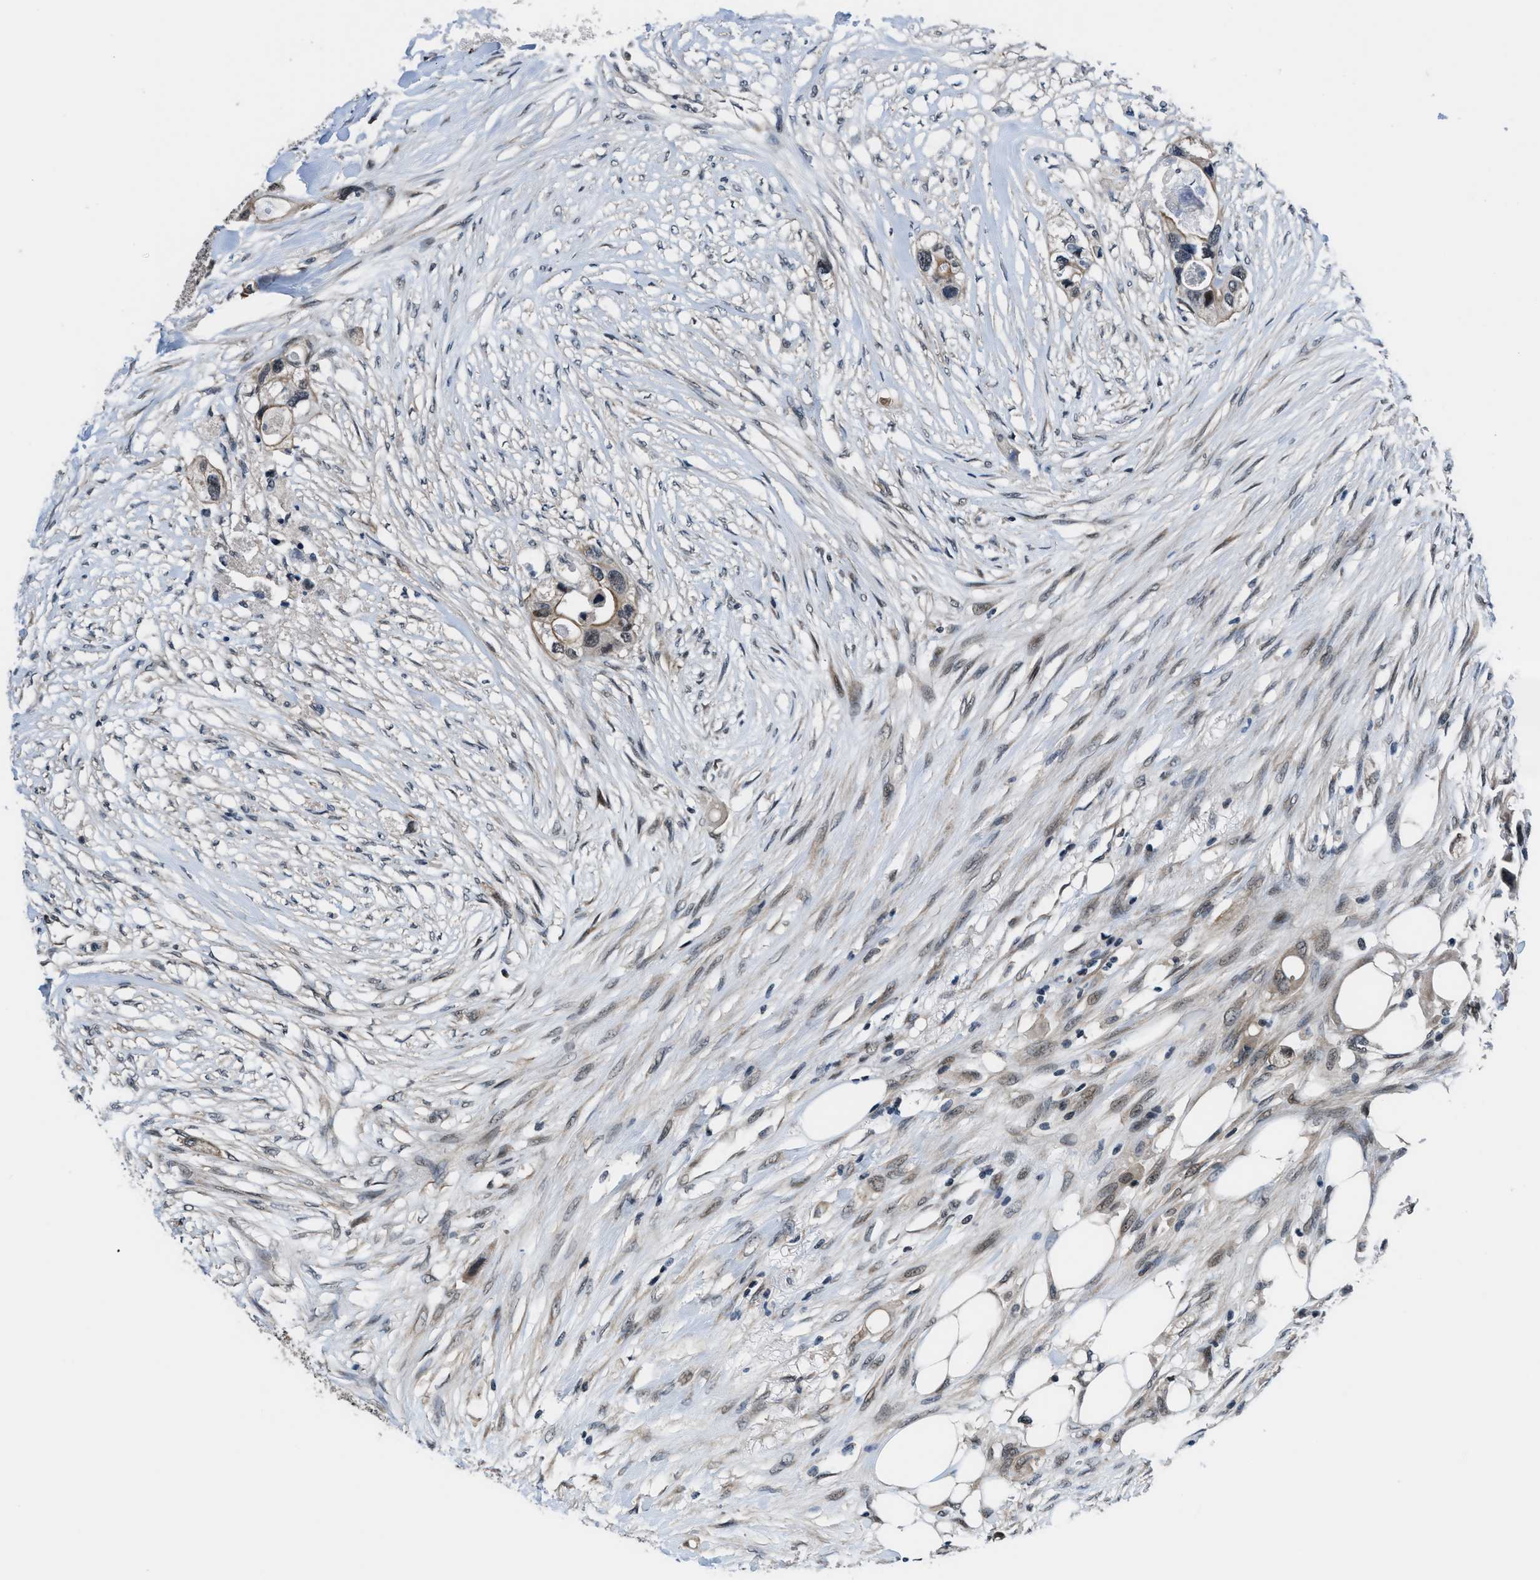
{"staining": {"intensity": "moderate", "quantity": "25%-75%", "location": "cytoplasmic/membranous"}, "tissue": "colorectal cancer", "cell_type": "Tumor cells", "image_type": "cancer", "snomed": [{"axis": "morphology", "description": "Adenocarcinoma, NOS"}, {"axis": "topography", "description": "Colon"}], "caption": "Colorectal adenocarcinoma stained for a protein (brown) displays moderate cytoplasmic/membranous positive staining in approximately 25%-75% of tumor cells.", "gene": "SETD5", "patient": {"sex": "female", "age": 57}}